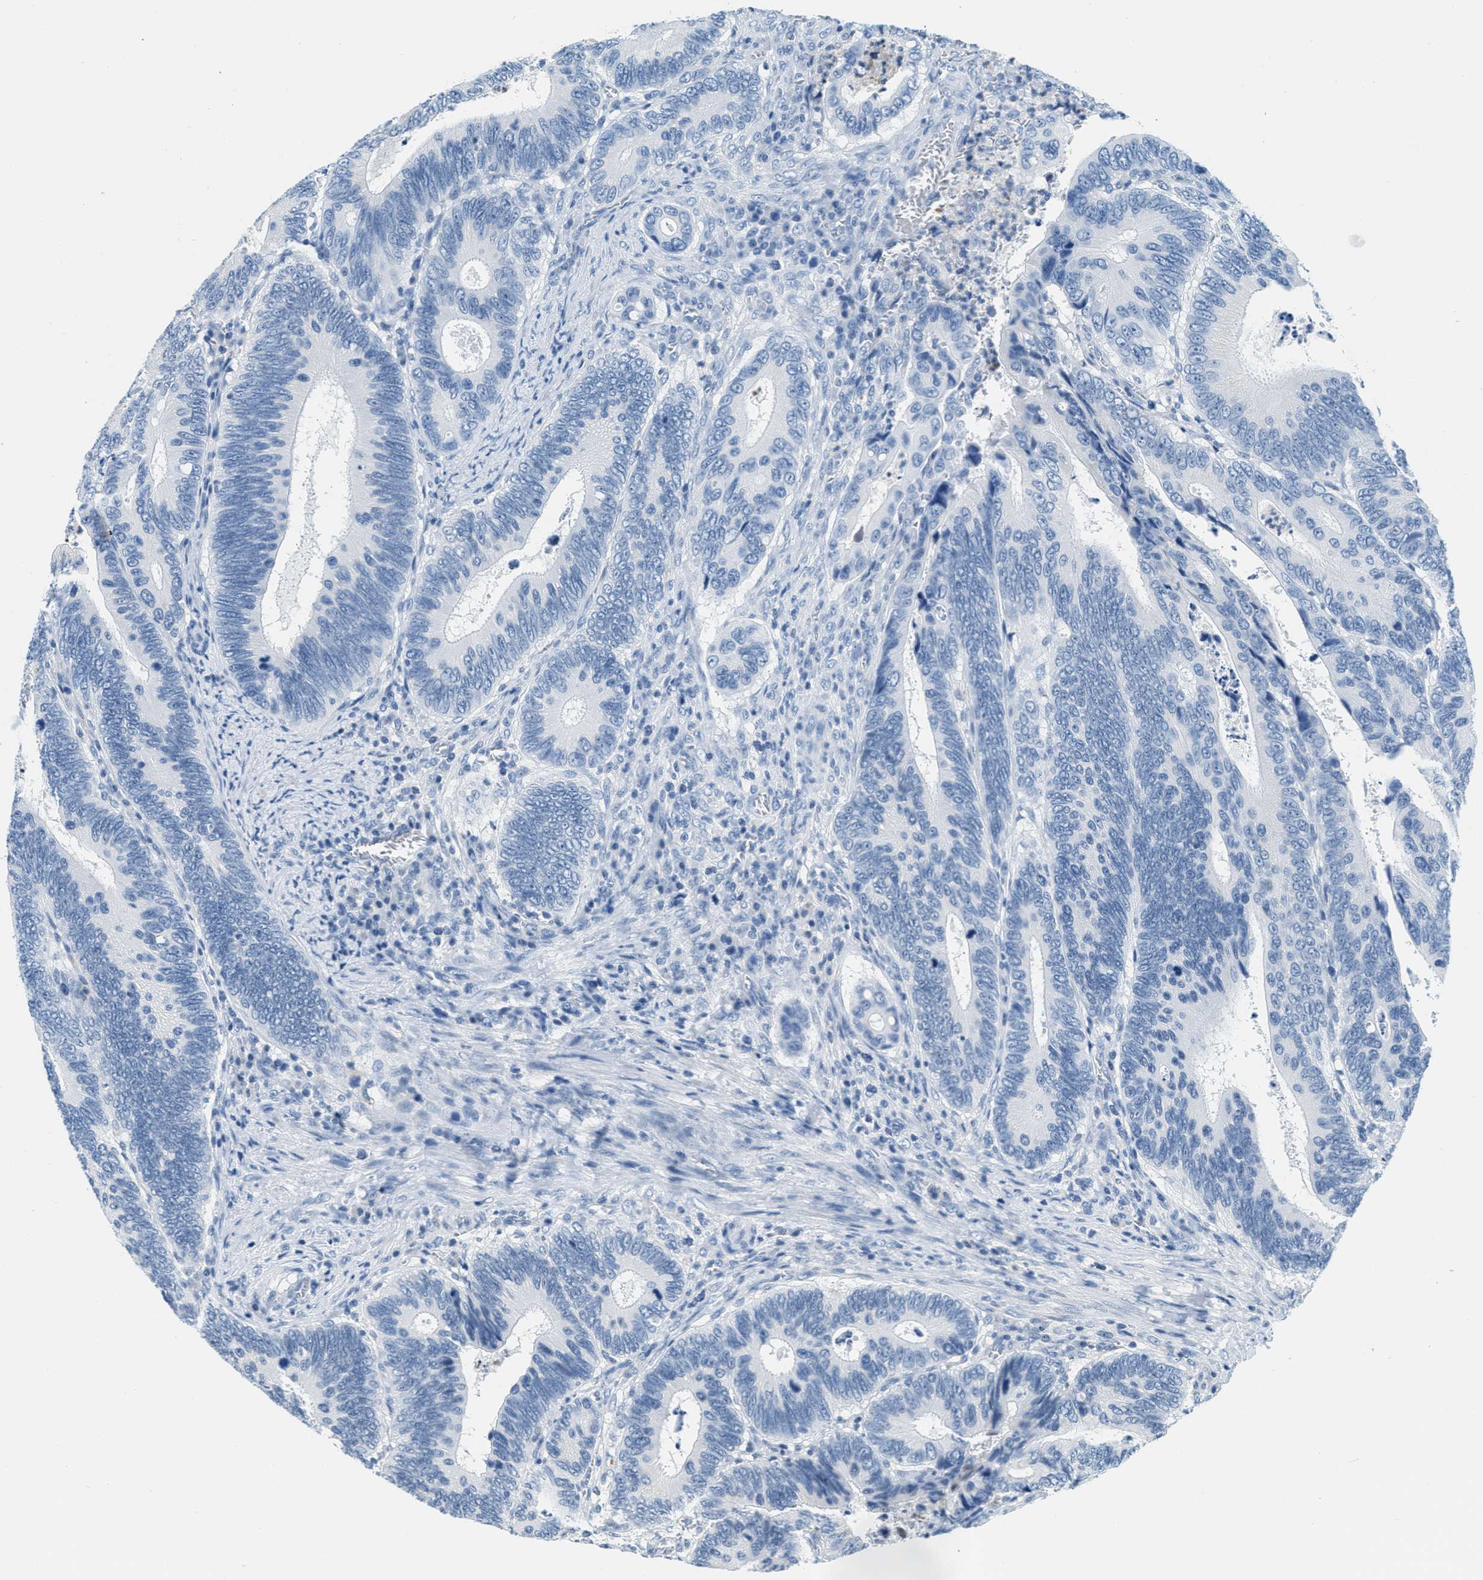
{"staining": {"intensity": "negative", "quantity": "none", "location": "none"}, "tissue": "colorectal cancer", "cell_type": "Tumor cells", "image_type": "cancer", "snomed": [{"axis": "morphology", "description": "Inflammation, NOS"}, {"axis": "morphology", "description": "Adenocarcinoma, NOS"}, {"axis": "topography", "description": "Colon"}], "caption": "Colorectal cancer was stained to show a protein in brown. There is no significant positivity in tumor cells.", "gene": "CA4", "patient": {"sex": "male", "age": 72}}